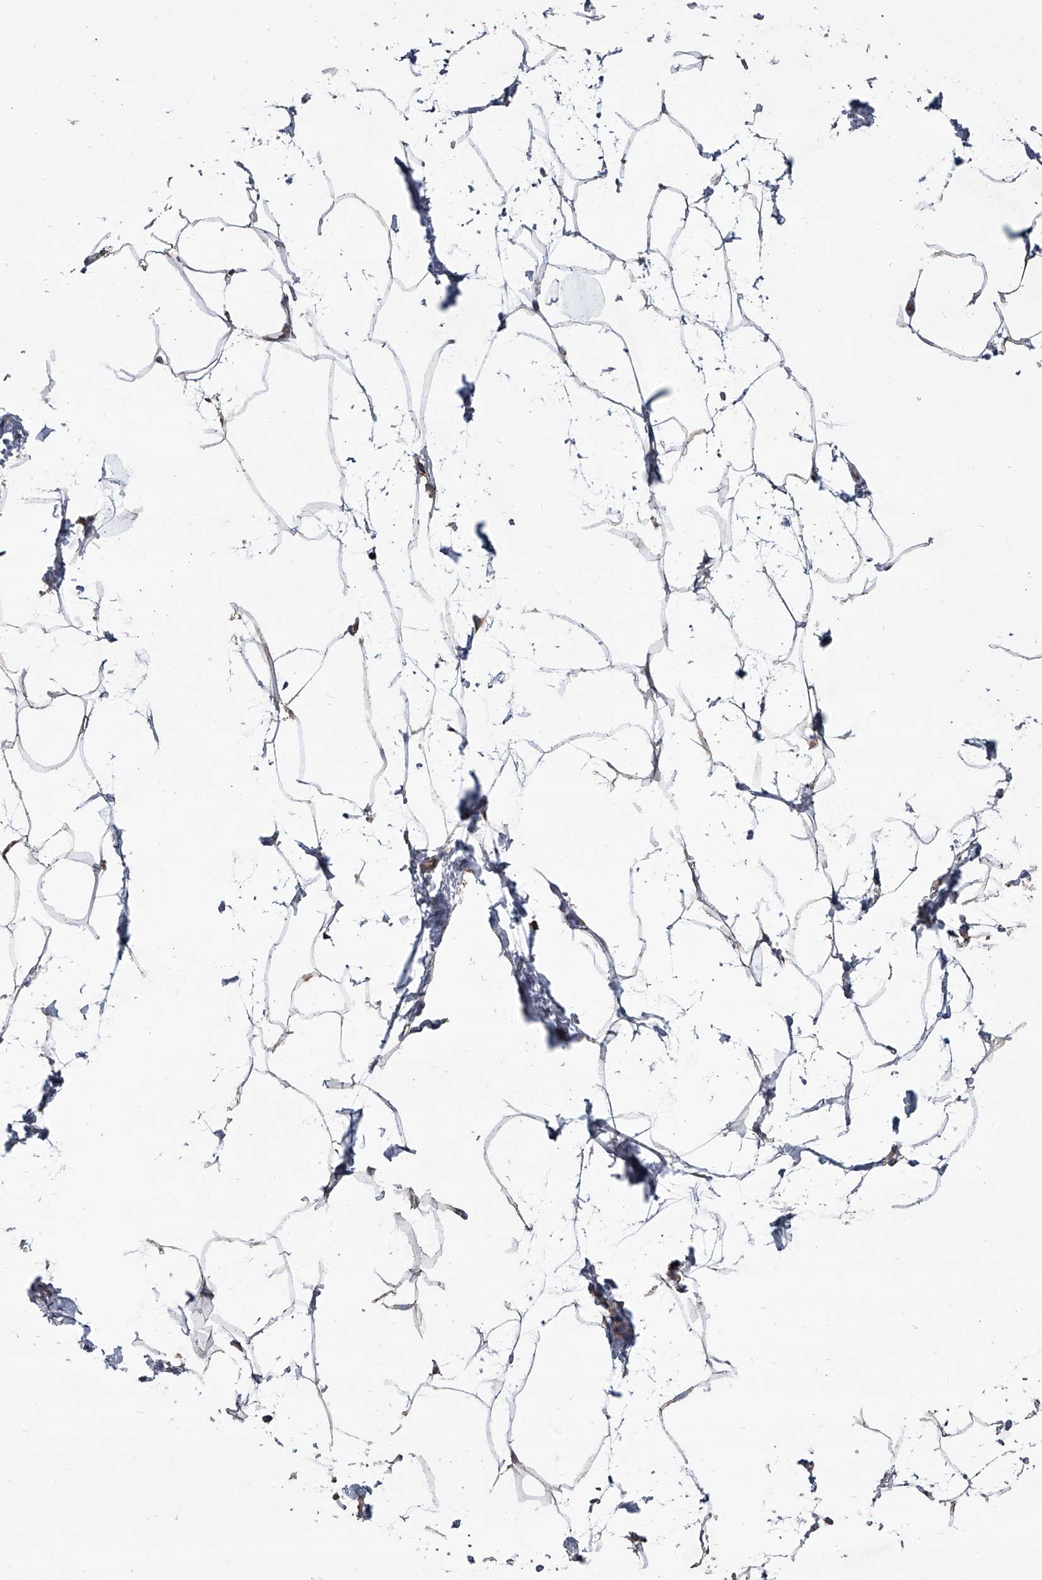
{"staining": {"intensity": "weak", "quantity": "25%-75%", "location": "cytoplasmic/membranous"}, "tissue": "breast", "cell_type": "Adipocytes", "image_type": "normal", "snomed": [{"axis": "morphology", "description": "Normal tissue, NOS"}, {"axis": "morphology", "description": "Lobular carcinoma"}, {"axis": "topography", "description": "Breast"}], "caption": "Normal breast displays weak cytoplasmic/membranous expression in approximately 25%-75% of adipocytes, visualized by immunohistochemistry.", "gene": "ZC3H15", "patient": {"sex": "female", "age": 62}}